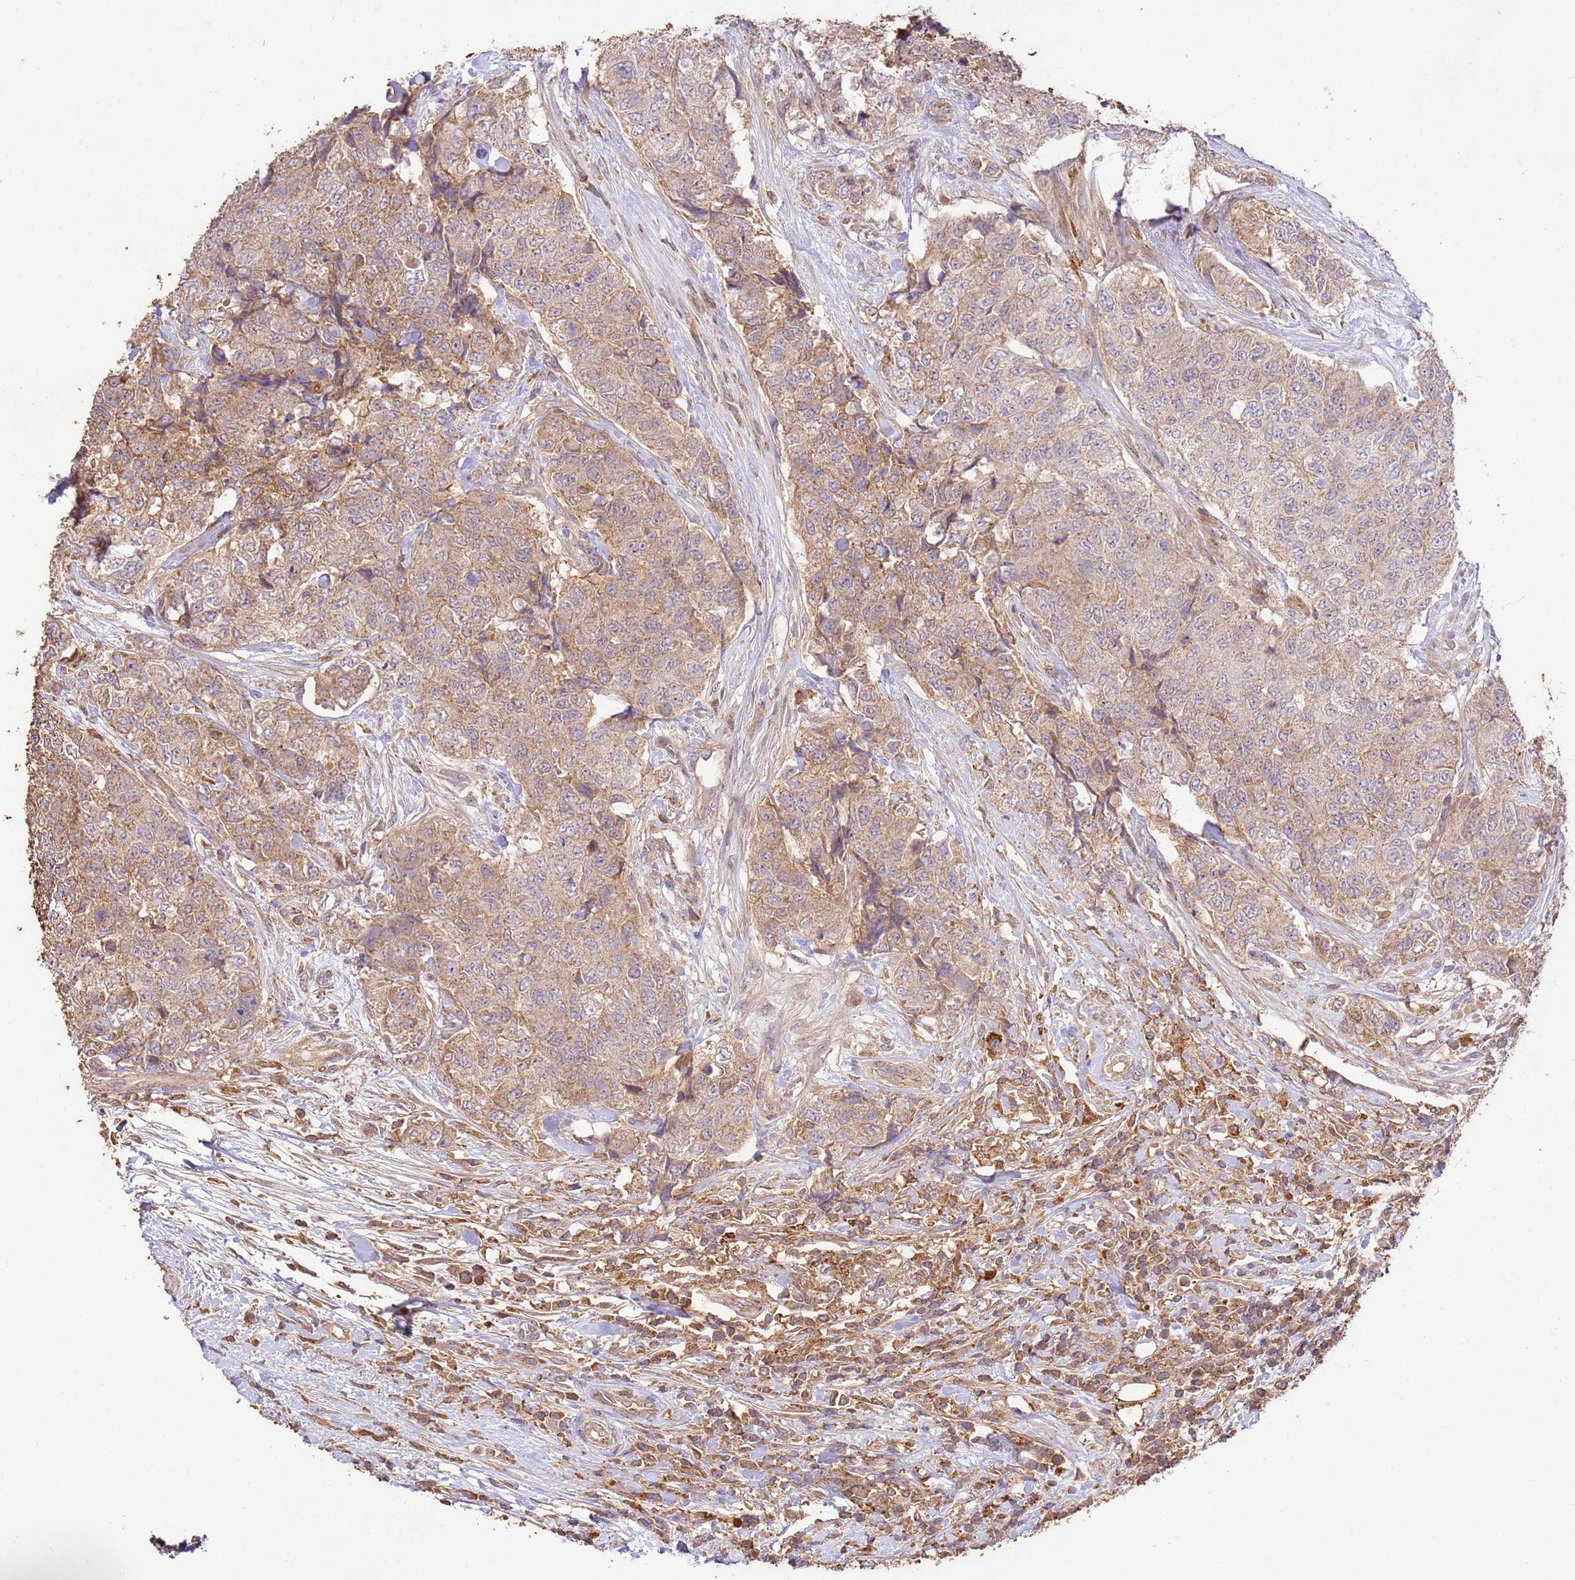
{"staining": {"intensity": "weak", "quantity": ">75%", "location": "cytoplasmic/membranous"}, "tissue": "urothelial cancer", "cell_type": "Tumor cells", "image_type": "cancer", "snomed": [{"axis": "morphology", "description": "Urothelial carcinoma, High grade"}, {"axis": "topography", "description": "Urinary bladder"}], "caption": "The histopathology image displays immunohistochemical staining of high-grade urothelial carcinoma. There is weak cytoplasmic/membranous positivity is present in about >75% of tumor cells.", "gene": "LRRC28", "patient": {"sex": "female", "age": 78}}